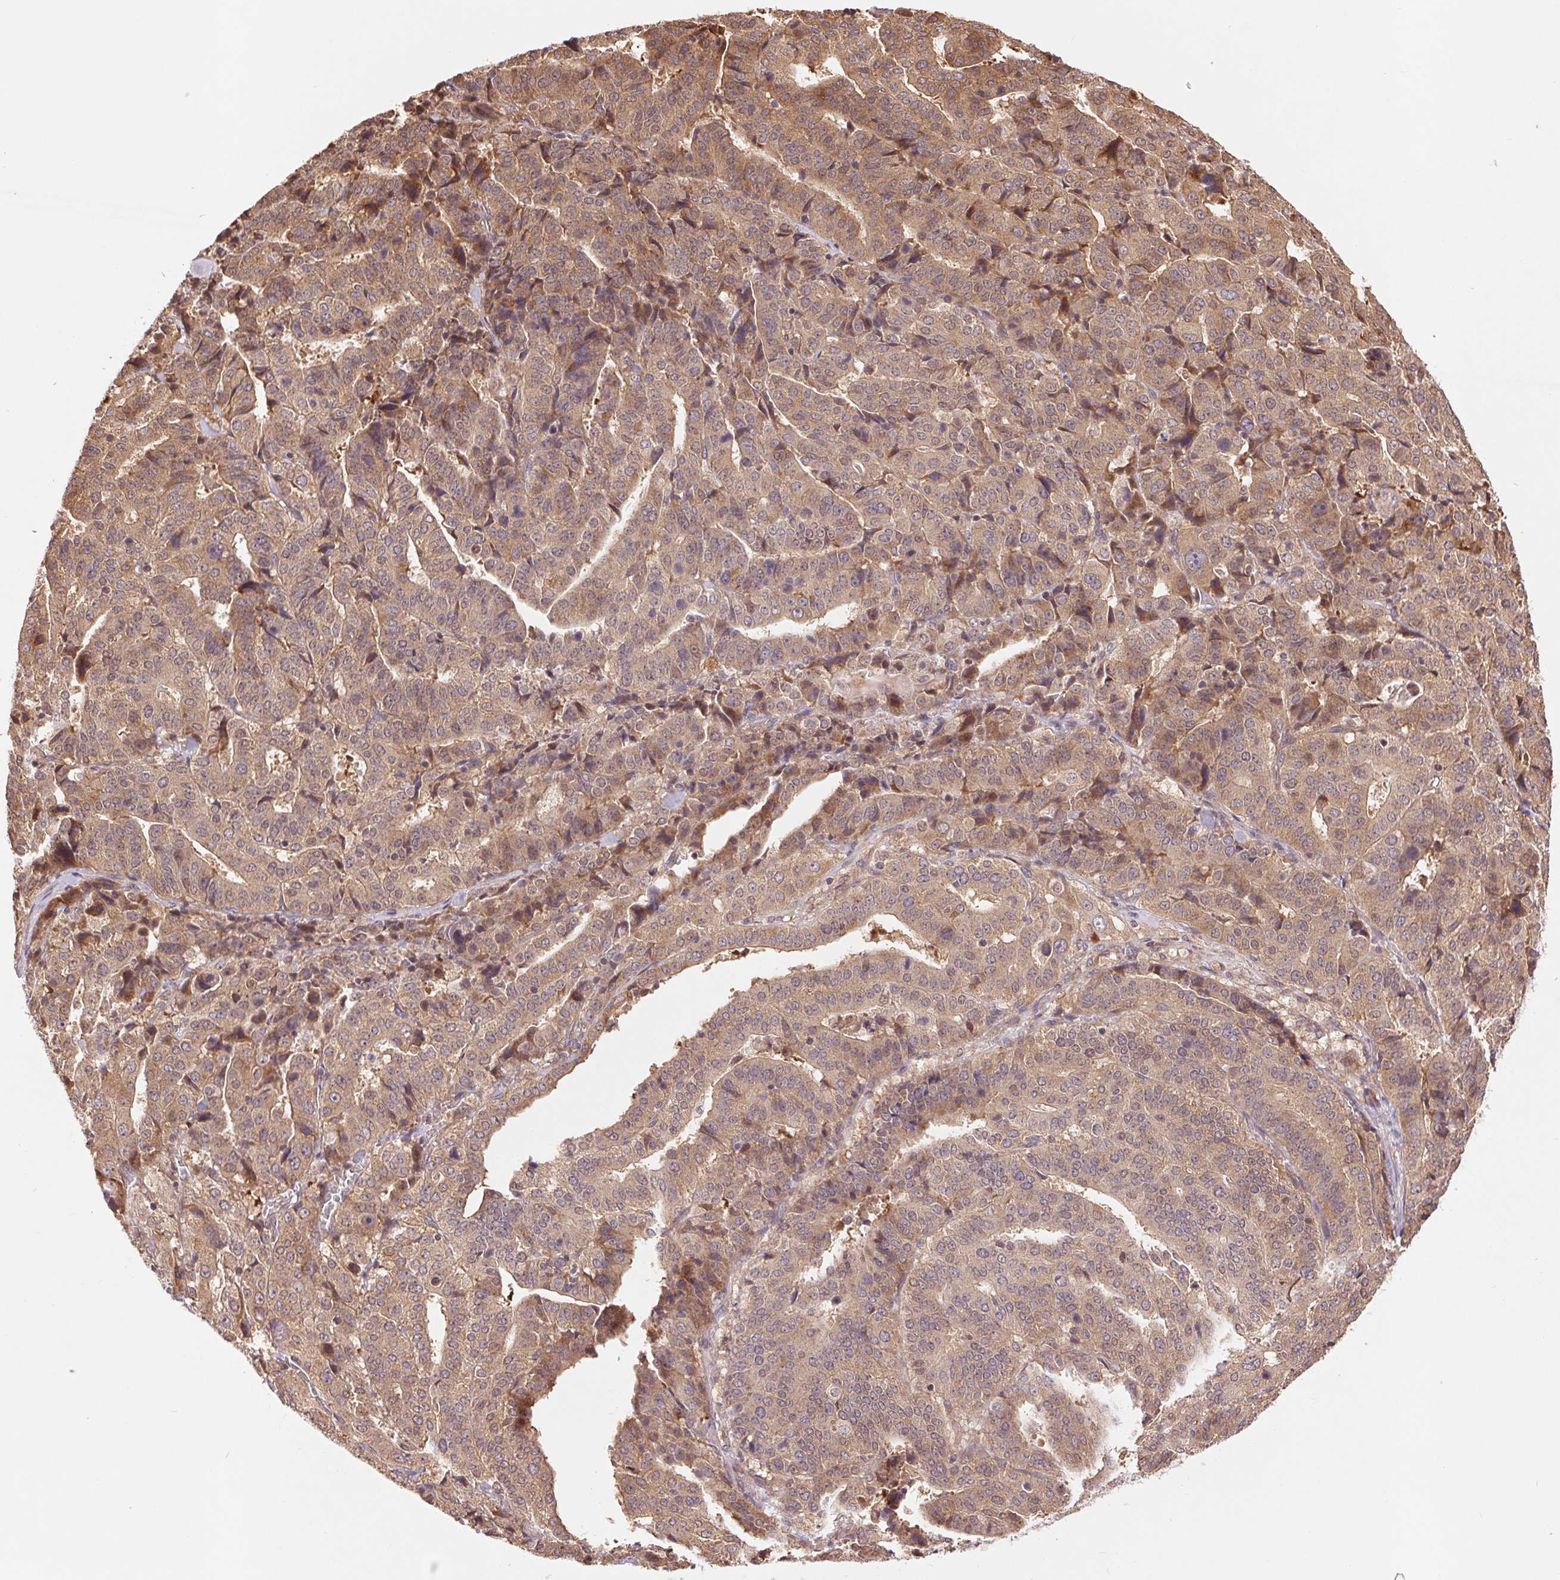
{"staining": {"intensity": "moderate", "quantity": ">75%", "location": "cytoplasmic/membranous"}, "tissue": "stomach cancer", "cell_type": "Tumor cells", "image_type": "cancer", "snomed": [{"axis": "morphology", "description": "Adenocarcinoma, NOS"}, {"axis": "topography", "description": "Stomach"}], "caption": "Human stomach cancer (adenocarcinoma) stained with a brown dye displays moderate cytoplasmic/membranous positive positivity in approximately >75% of tumor cells.", "gene": "BTF3L4", "patient": {"sex": "male", "age": 48}}